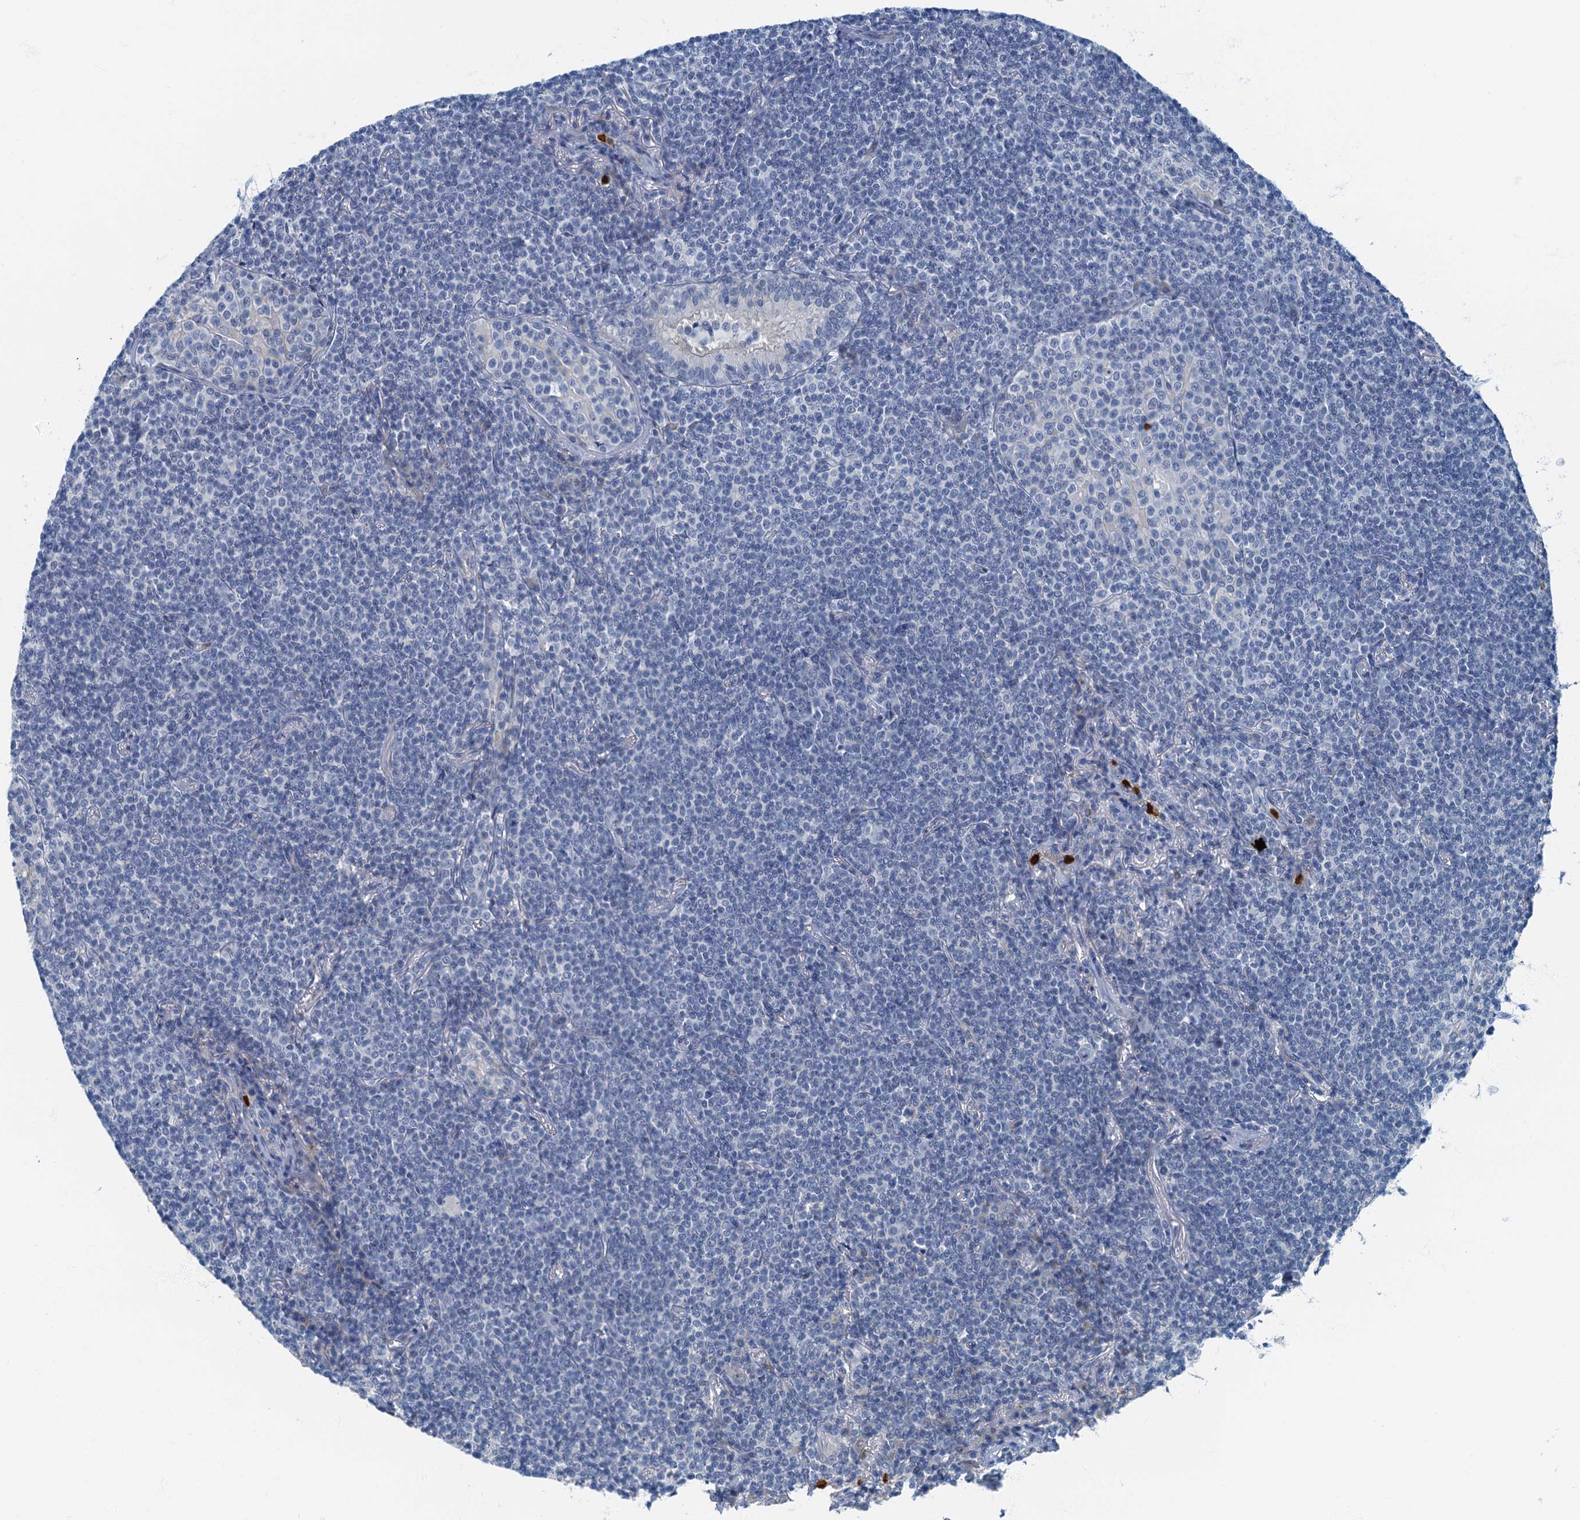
{"staining": {"intensity": "negative", "quantity": "none", "location": "none"}, "tissue": "lymphoma", "cell_type": "Tumor cells", "image_type": "cancer", "snomed": [{"axis": "morphology", "description": "Malignant lymphoma, non-Hodgkin's type, Low grade"}, {"axis": "topography", "description": "Lung"}], "caption": "Immunohistochemistry (IHC) image of neoplastic tissue: malignant lymphoma, non-Hodgkin's type (low-grade) stained with DAB (3,3'-diaminobenzidine) displays no significant protein positivity in tumor cells. (DAB IHC visualized using brightfield microscopy, high magnification).", "gene": "ANKDD1A", "patient": {"sex": "female", "age": 71}}